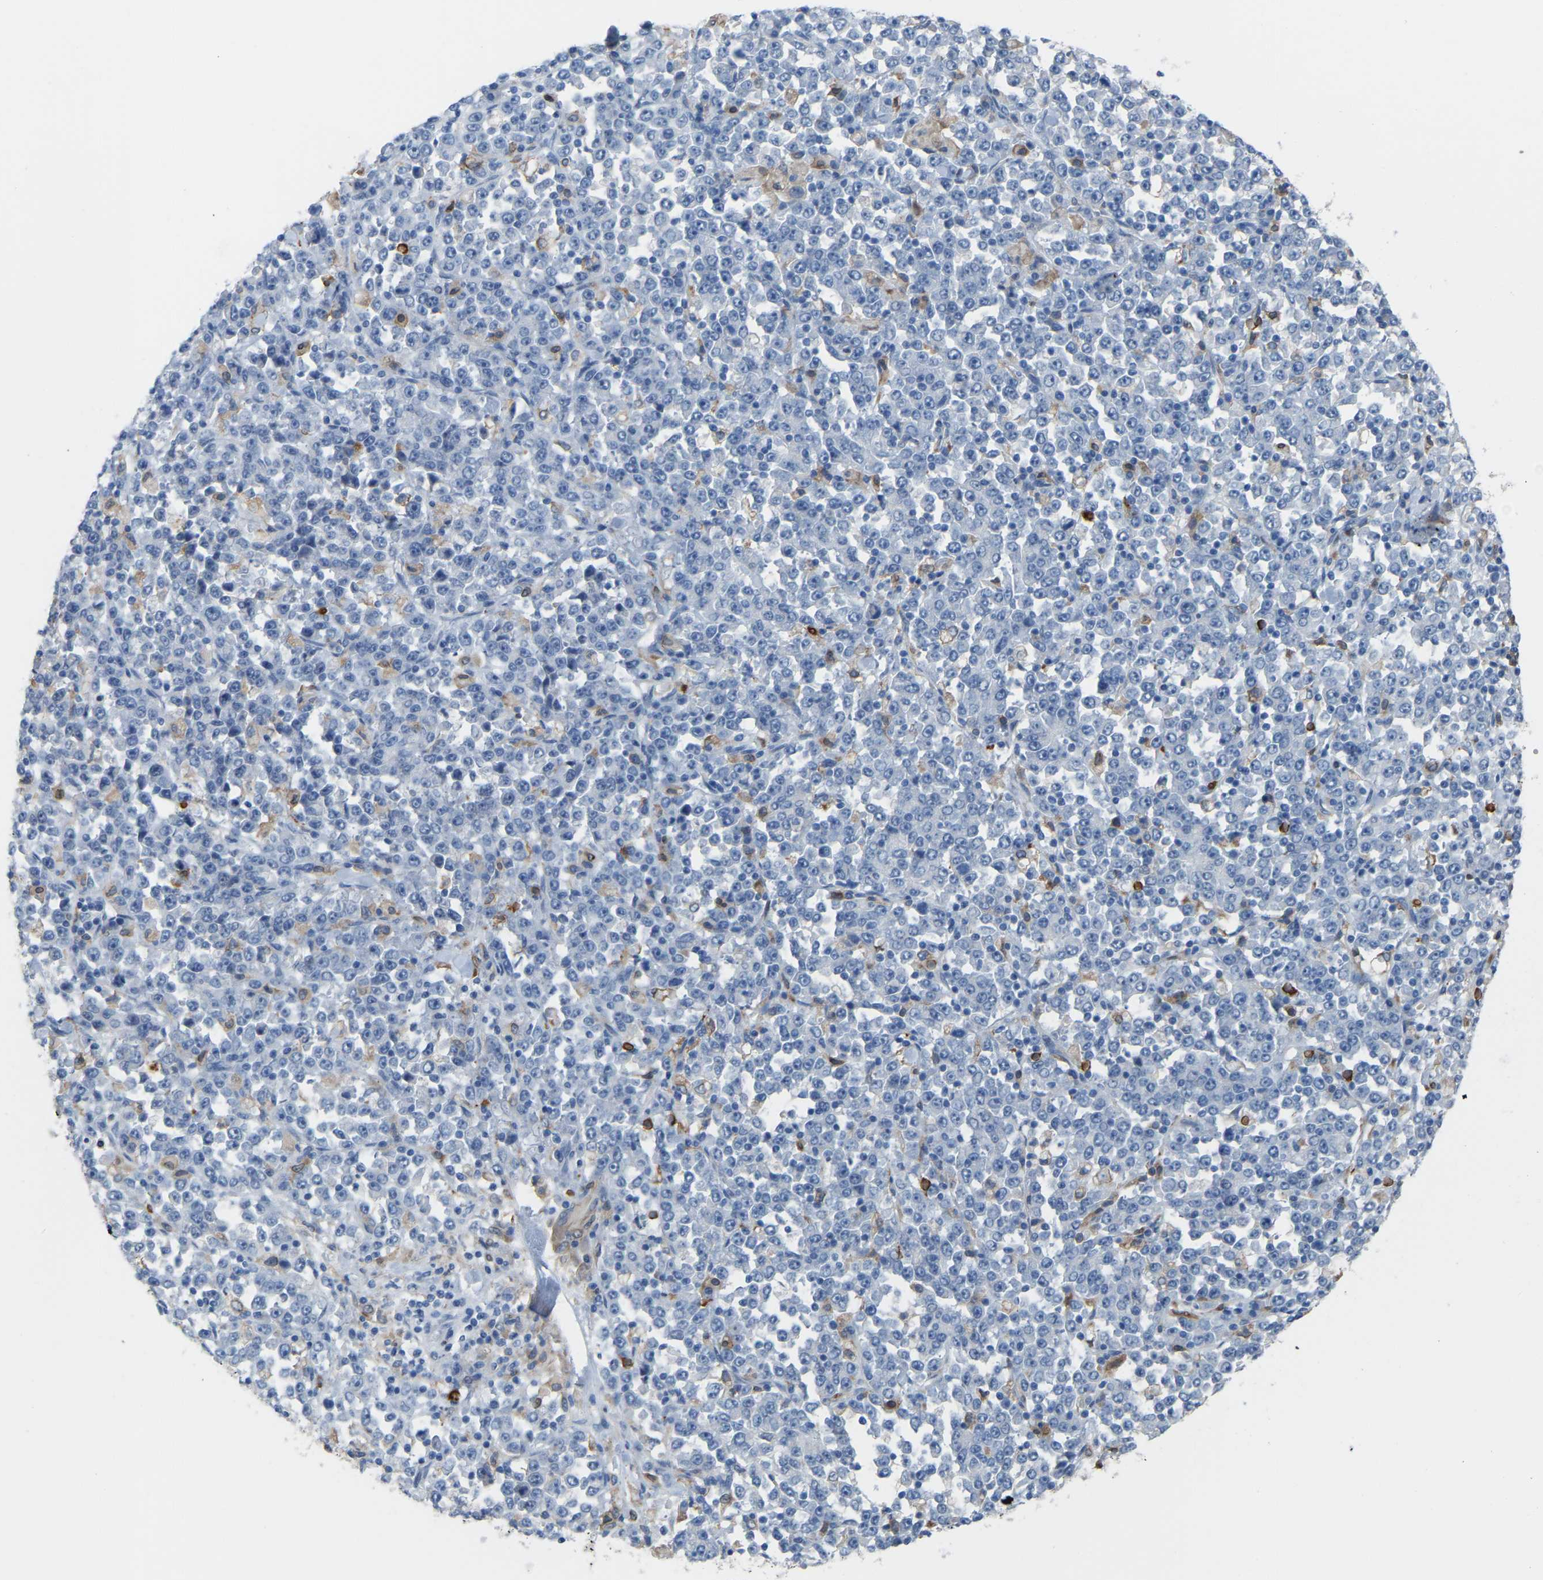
{"staining": {"intensity": "negative", "quantity": "none", "location": "none"}, "tissue": "stomach cancer", "cell_type": "Tumor cells", "image_type": "cancer", "snomed": [{"axis": "morphology", "description": "Normal tissue, NOS"}, {"axis": "morphology", "description": "Adenocarcinoma, NOS"}, {"axis": "topography", "description": "Stomach, upper"}, {"axis": "topography", "description": "Stomach"}], "caption": "DAB immunohistochemical staining of human stomach adenocarcinoma exhibits no significant staining in tumor cells.", "gene": "PTGS1", "patient": {"sex": "male", "age": 59}}